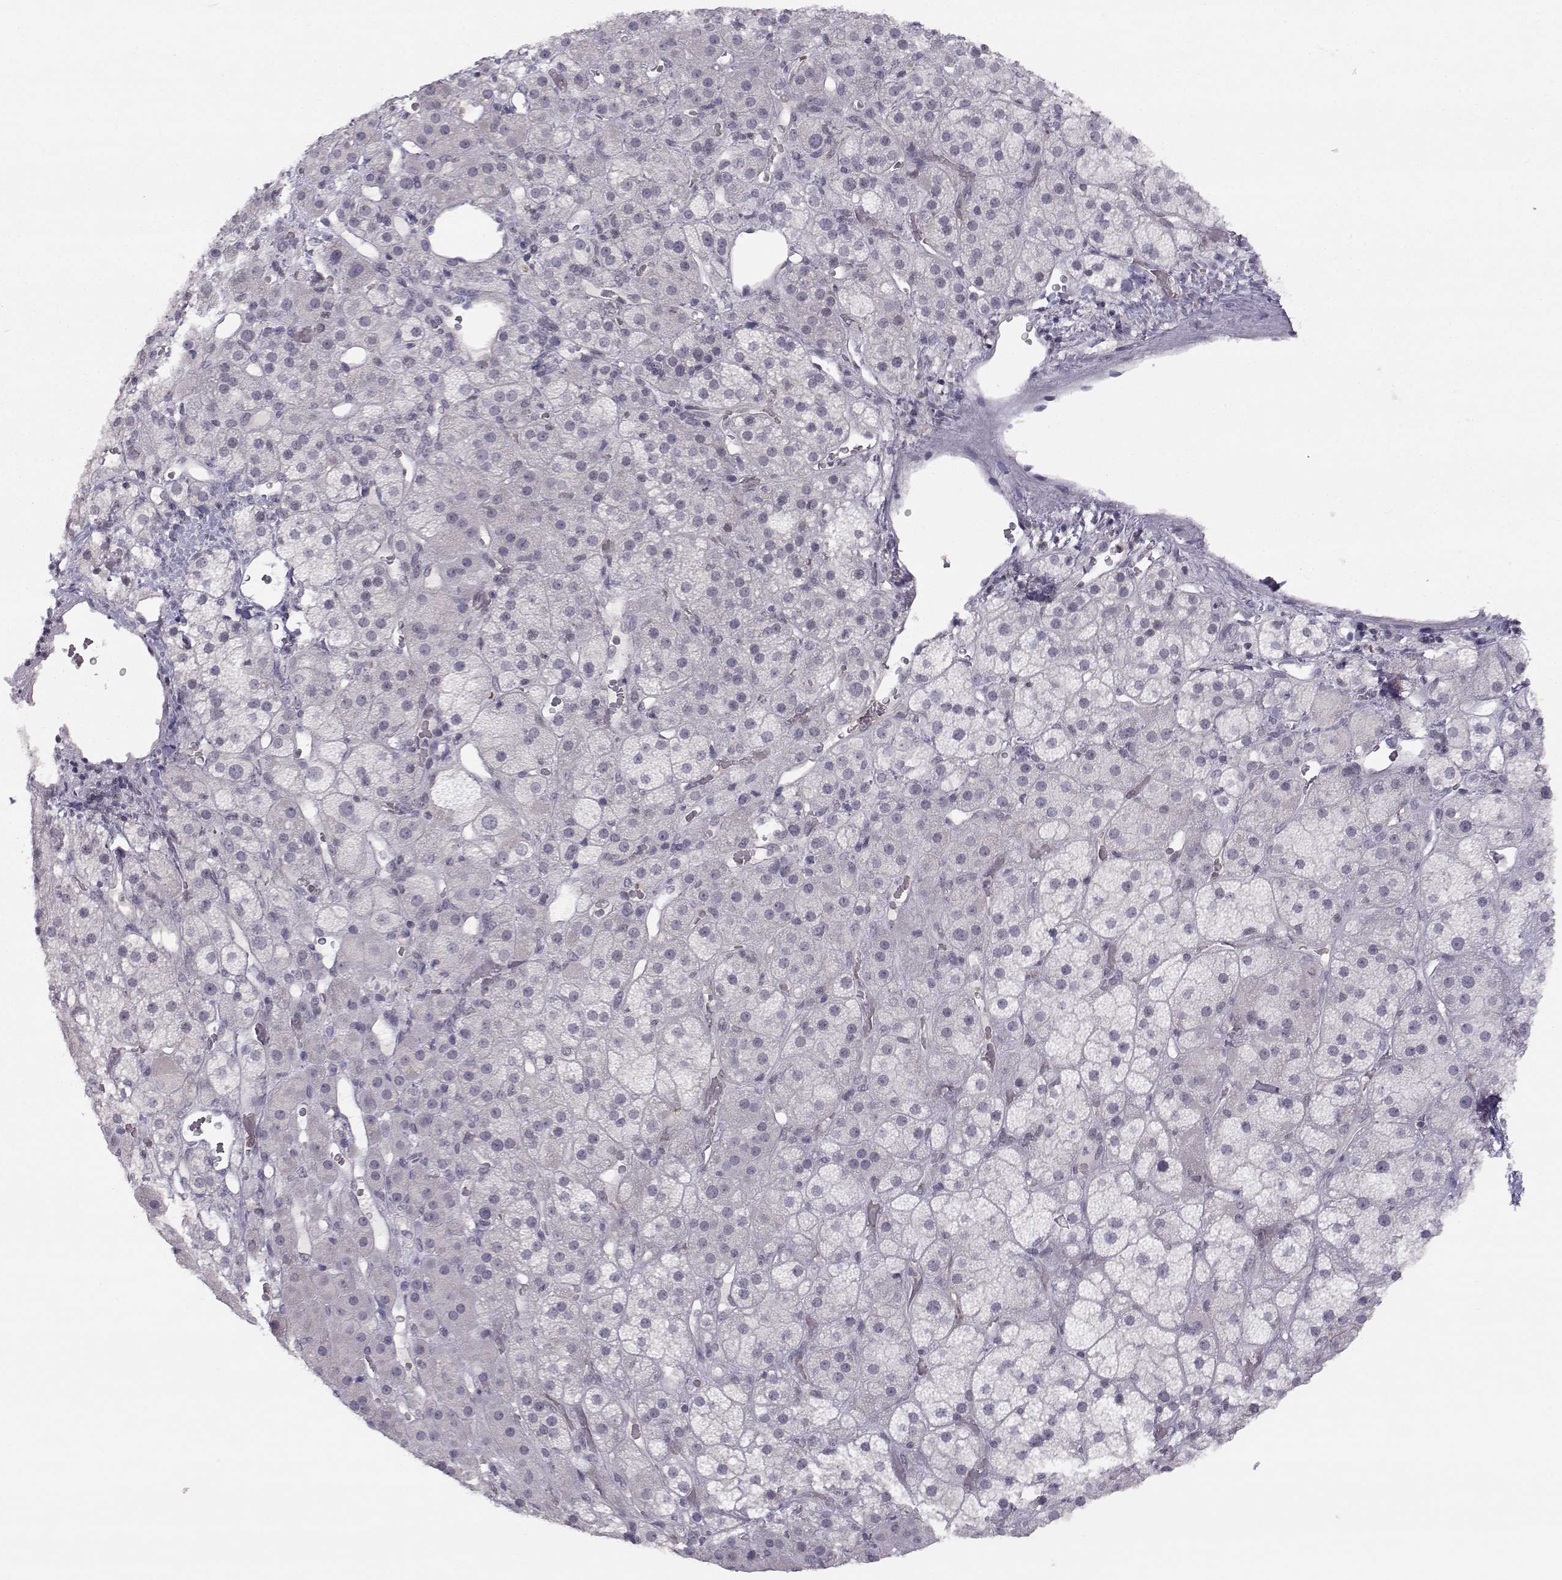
{"staining": {"intensity": "negative", "quantity": "none", "location": "none"}, "tissue": "adrenal gland", "cell_type": "Glandular cells", "image_type": "normal", "snomed": [{"axis": "morphology", "description": "Normal tissue, NOS"}, {"axis": "topography", "description": "Adrenal gland"}], "caption": "Immunohistochemistry image of unremarkable adrenal gland: human adrenal gland stained with DAB displays no significant protein expression in glandular cells.", "gene": "KIF13B", "patient": {"sex": "male", "age": 57}}